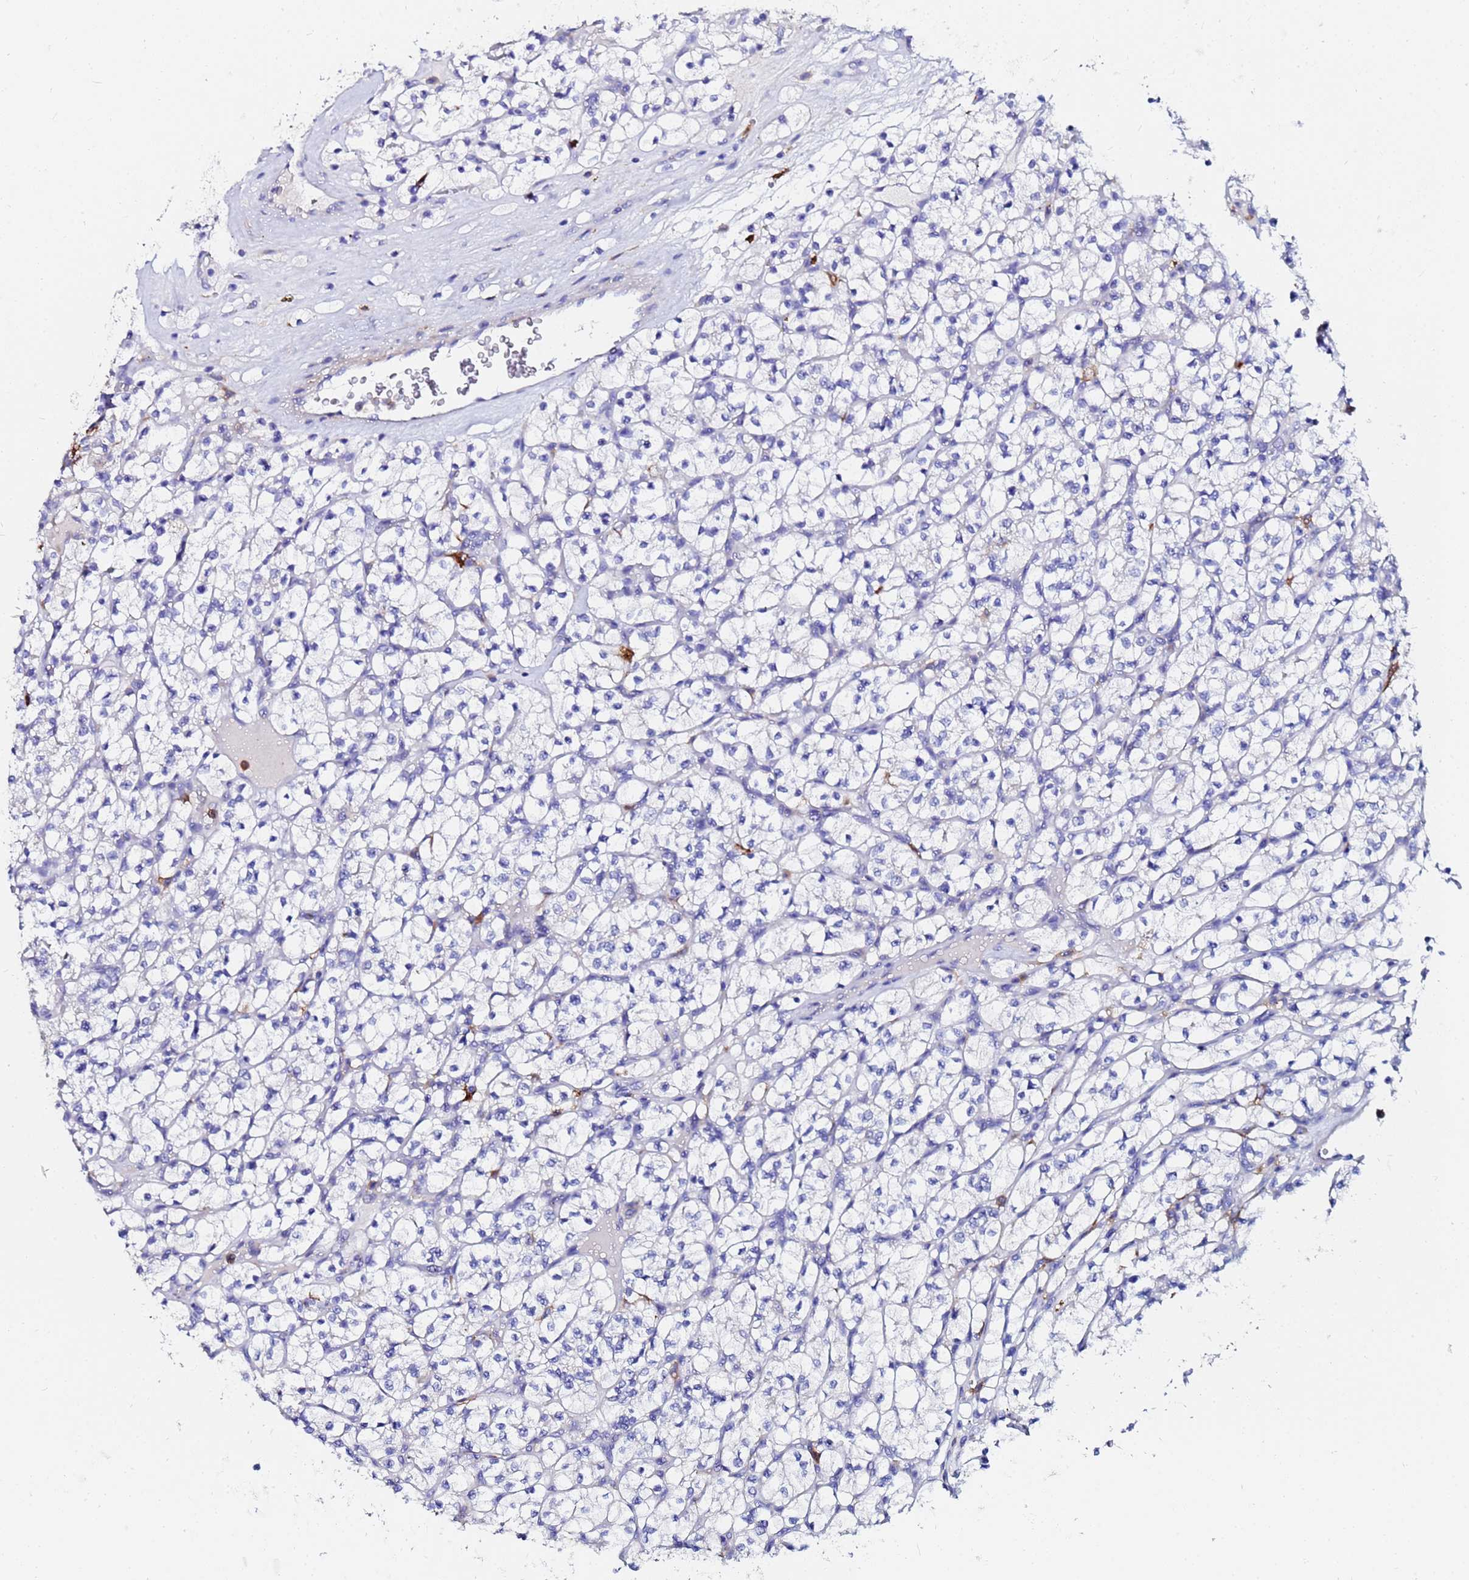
{"staining": {"intensity": "negative", "quantity": "none", "location": "none"}, "tissue": "renal cancer", "cell_type": "Tumor cells", "image_type": "cancer", "snomed": [{"axis": "morphology", "description": "Adenocarcinoma, NOS"}, {"axis": "topography", "description": "Kidney"}], "caption": "This is an IHC micrograph of human renal adenocarcinoma. There is no positivity in tumor cells.", "gene": "BASP1", "patient": {"sex": "female", "age": 64}}